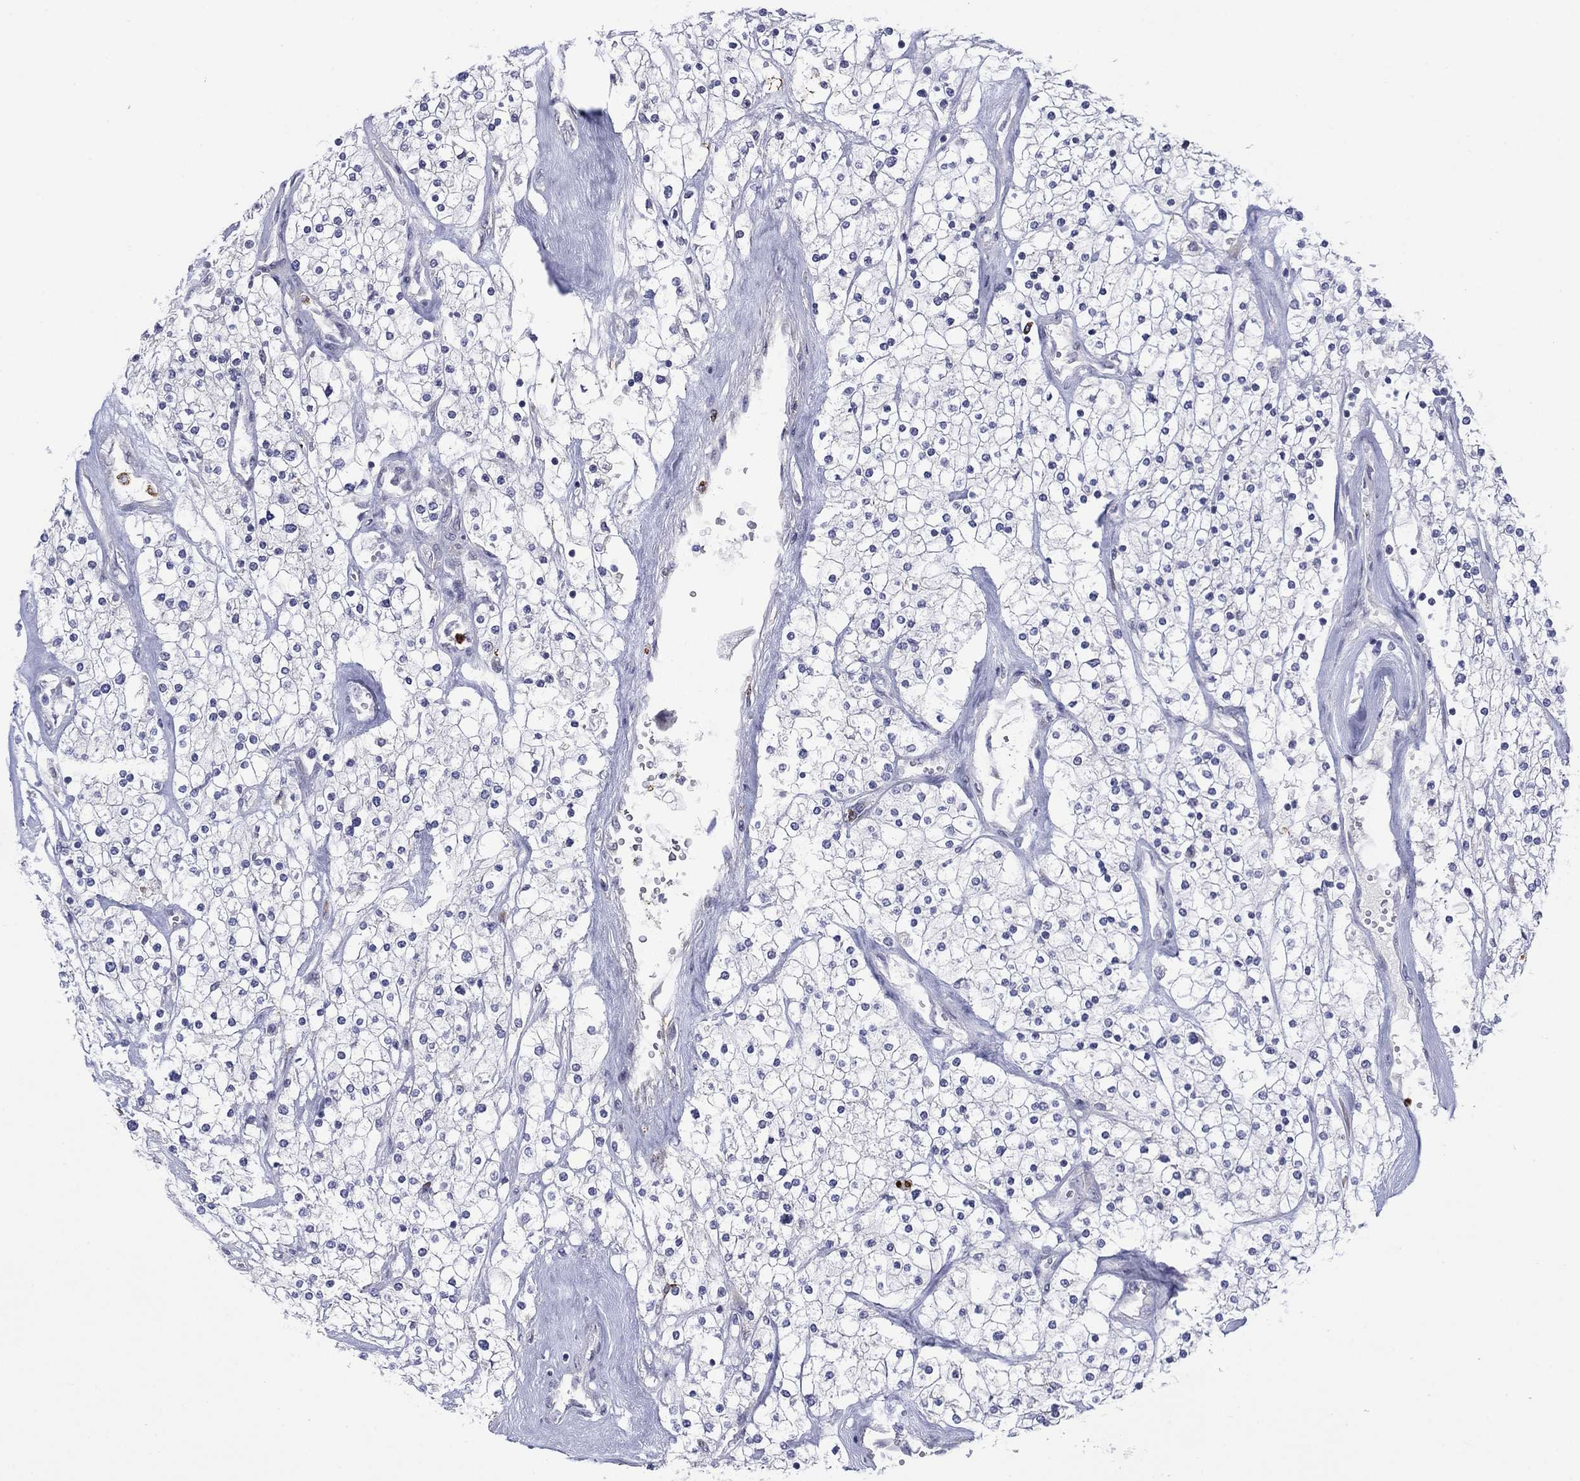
{"staining": {"intensity": "negative", "quantity": "none", "location": "none"}, "tissue": "renal cancer", "cell_type": "Tumor cells", "image_type": "cancer", "snomed": [{"axis": "morphology", "description": "Adenocarcinoma, NOS"}, {"axis": "topography", "description": "Kidney"}], "caption": "The image reveals no significant staining in tumor cells of renal cancer (adenocarcinoma).", "gene": "MTRFR", "patient": {"sex": "male", "age": 80}}